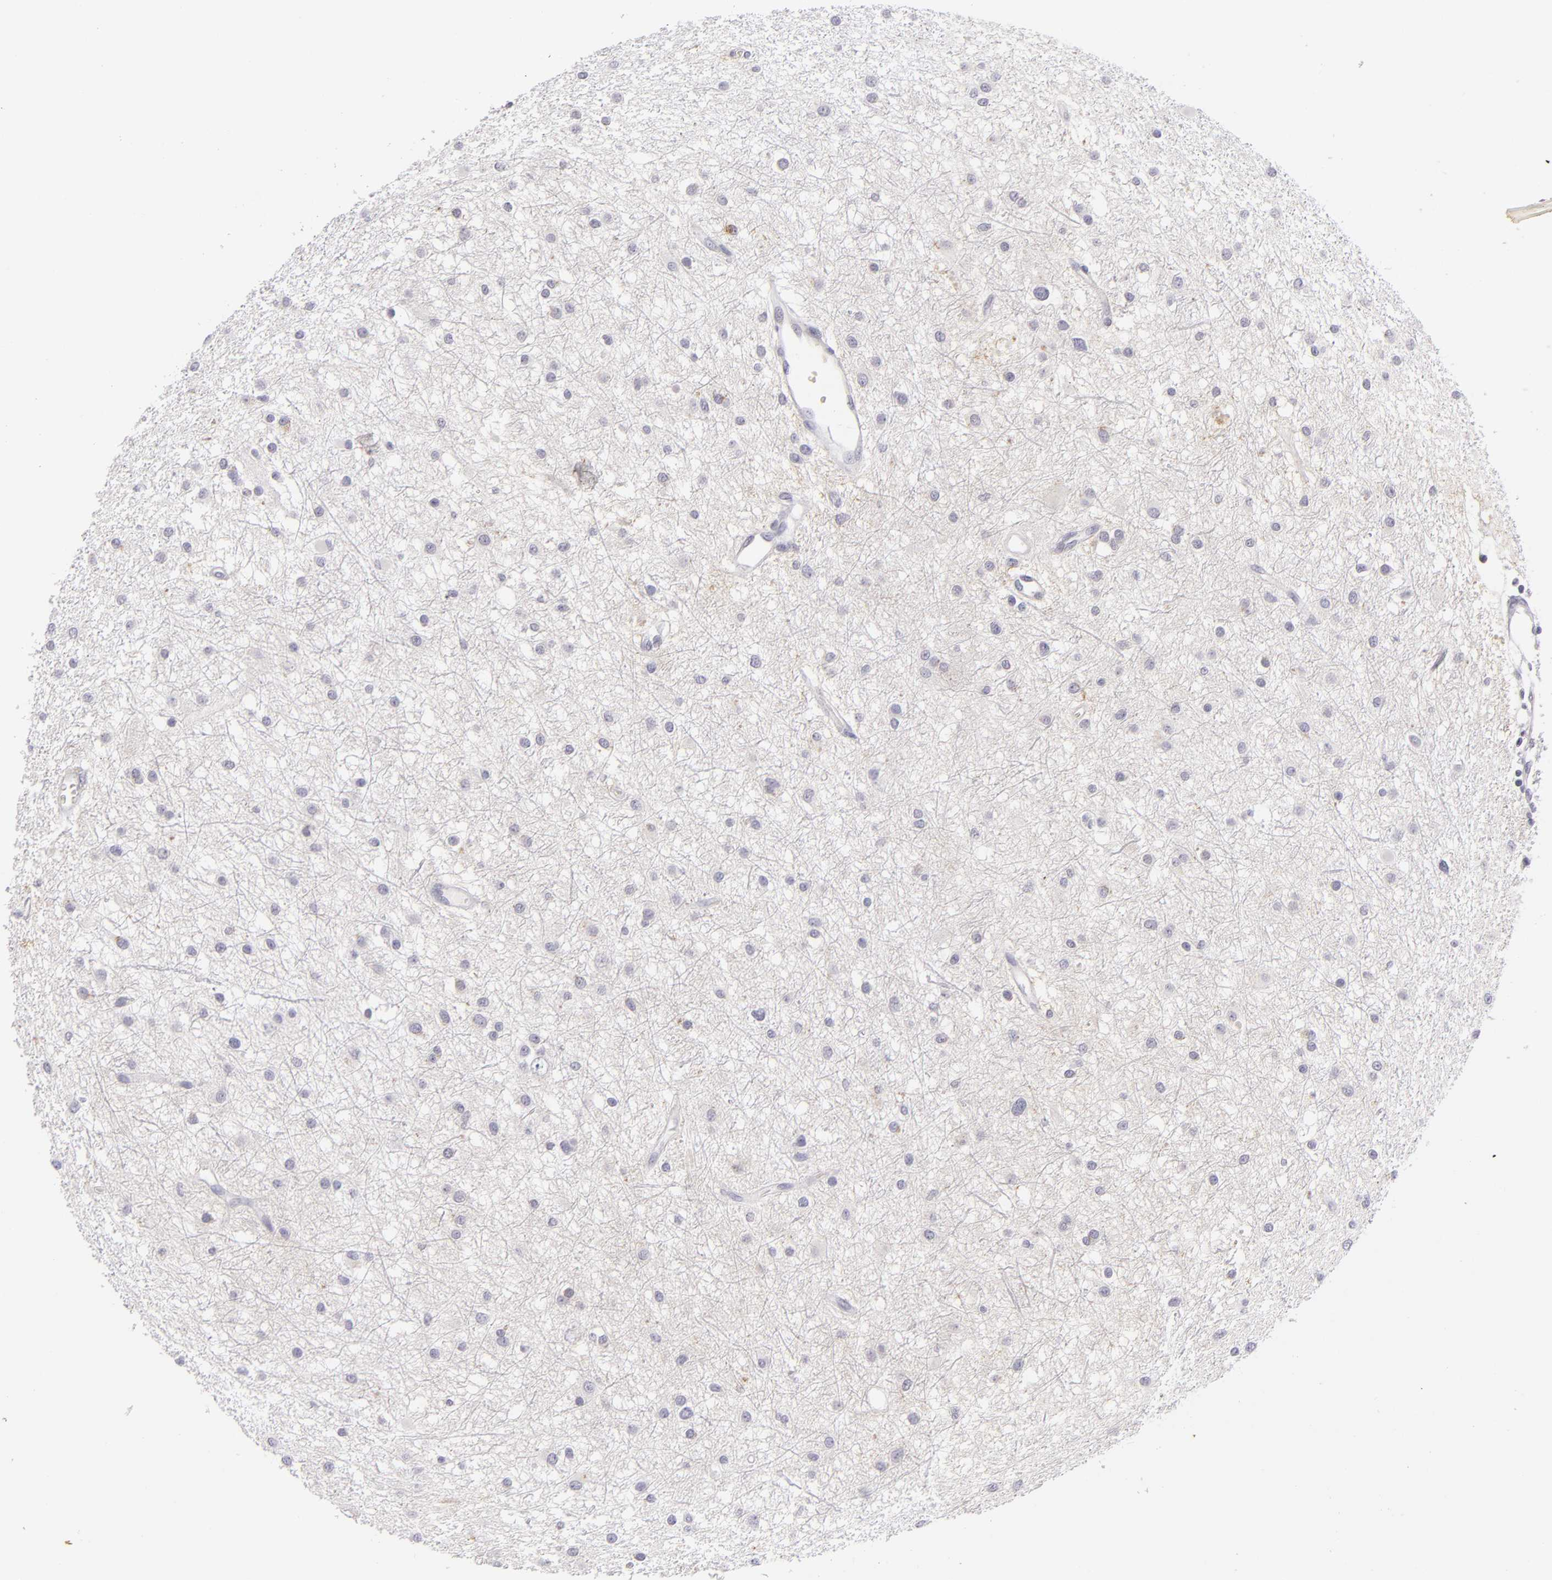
{"staining": {"intensity": "negative", "quantity": "none", "location": "none"}, "tissue": "glioma", "cell_type": "Tumor cells", "image_type": "cancer", "snomed": [{"axis": "morphology", "description": "Glioma, malignant, Low grade"}, {"axis": "topography", "description": "Brain"}], "caption": "This is an IHC micrograph of low-grade glioma (malignant). There is no expression in tumor cells.", "gene": "TNNC1", "patient": {"sex": "female", "age": 36}}